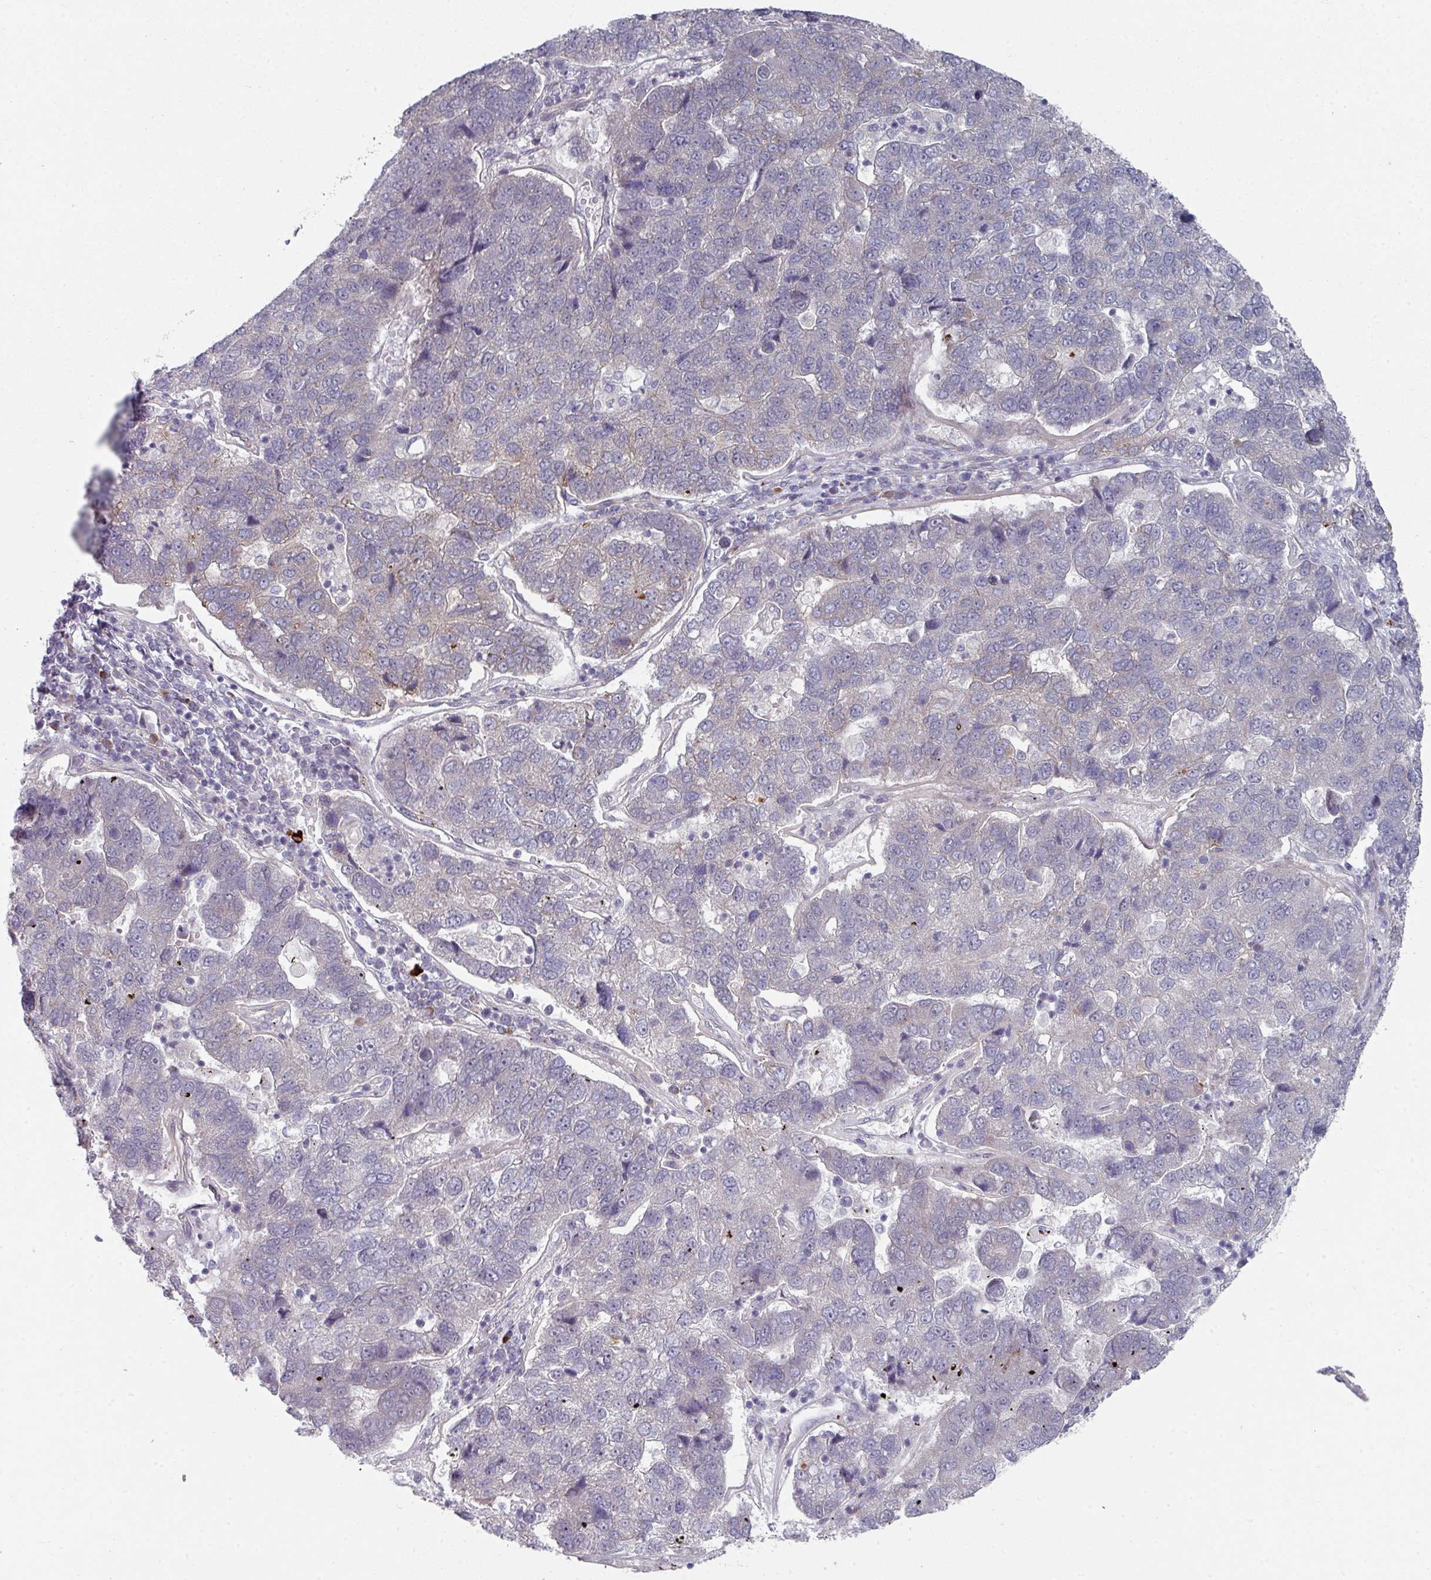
{"staining": {"intensity": "negative", "quantity": "none", "location": "none"}, "tissue": "pancreatic cancer", "cell_type": "Tumor cells", "image_type": "cancer", "snomed": [{"axis": "morphology", "description": "Adenocarcinoma, NOS"}, {"axis": "topography", "description": "Pancreas"}], "caption": "Pancreatic cancer was stained to show a protein in brown. There is no significant staining in tumor cells.", "gene": "TMCC1", "patient": {"sex": "female", "age": 61}}